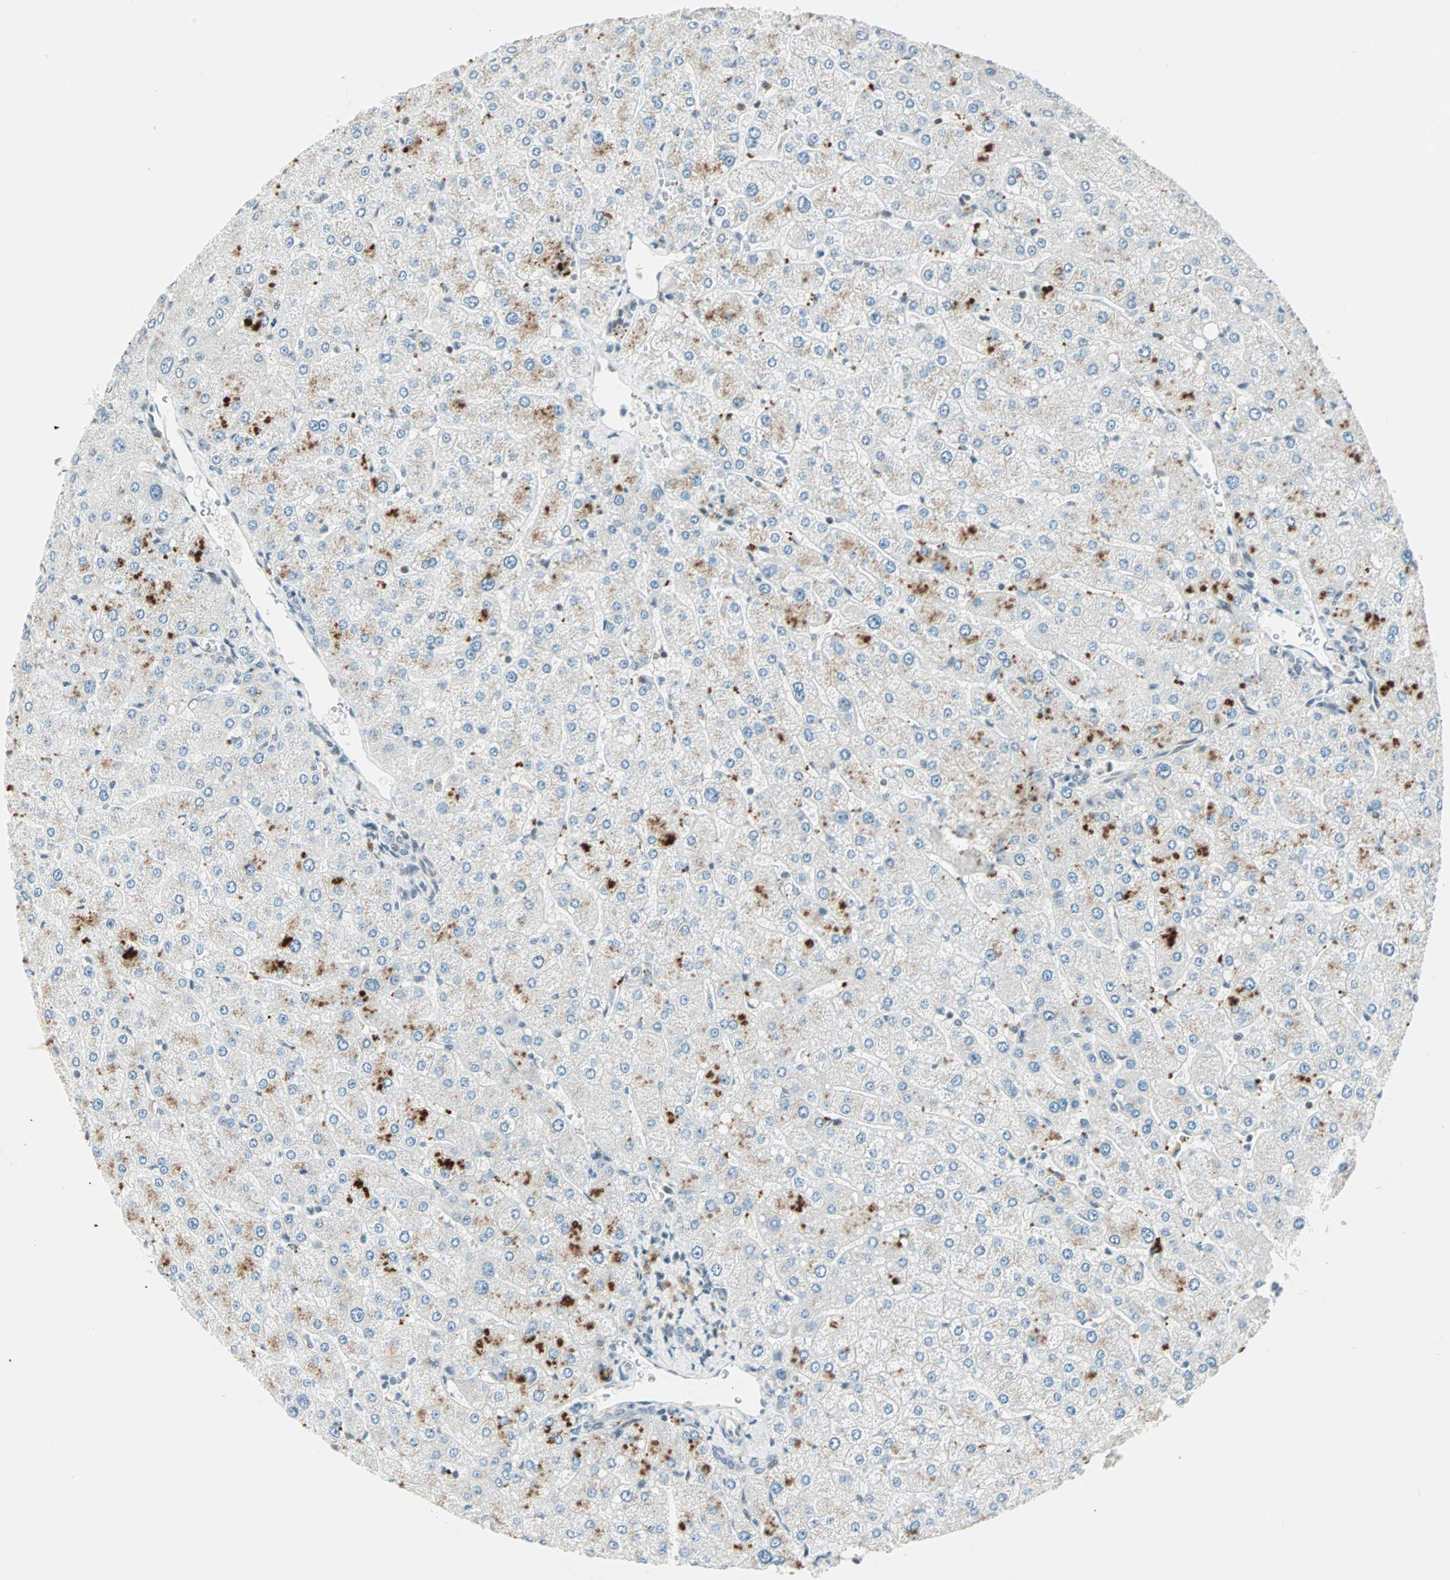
{"staining": {"intensity": "negative", "quantity": "none", "location": "none"}, "tissue": "liver", "cell_type": "Cholangiocytes", "image_type": "normal", "snomed": [{"axis": "morphology", "description": "Normal tissue, NOS"}, {"axis": "topography", "description": "Liver"}], "caption": "This is a image of immunohistochemistry (IHC) staining of unremarkable liver, which shows no staining in cholangiocytes. The staining was performed using DAB (3,3'-diaminobenzidine) to visualize the protein expression in brown, while the nuclei were stained in blue with hematoxylin (Magnification: 20x).", "gene": "SIN3A", "patient": {"sex": "male", "age": 55}}